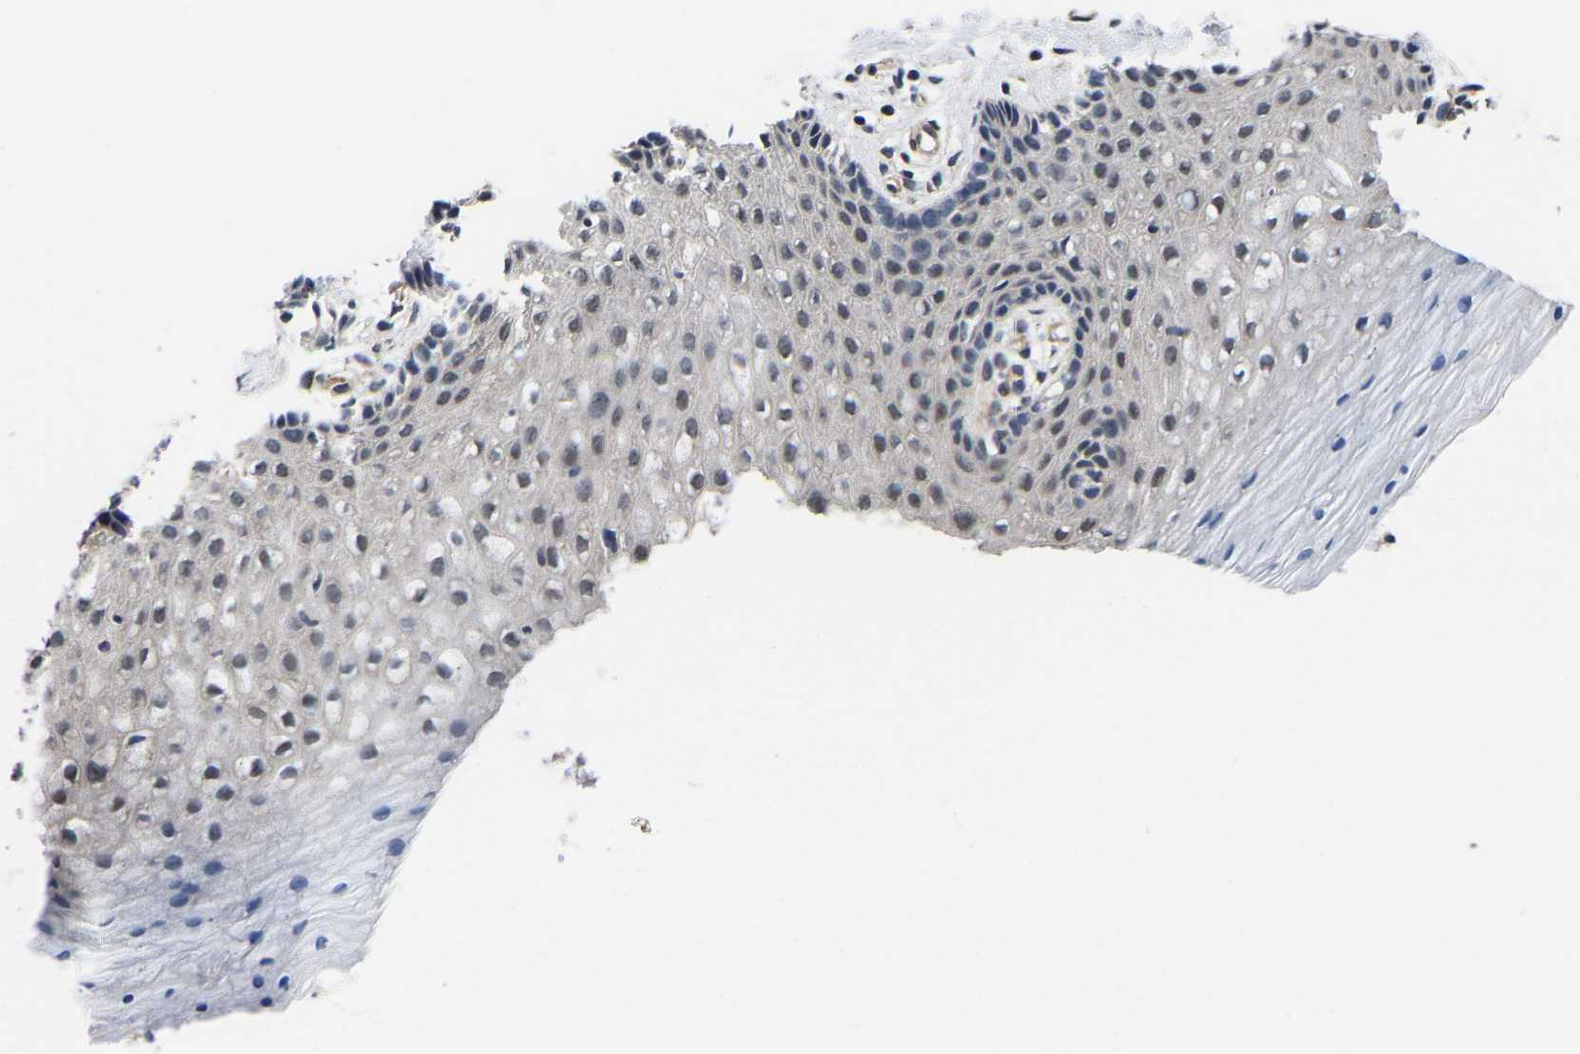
{"staining": {"intensity": "weak", "quantity": "<25%", "location": "nuclear"}, "tissue": "vagina", "cell_type": "Squamous epithelial cells", "image_type": "normal", "snomed": [{"axis": "morphology", "description": "Normal tissue, NOS"}, {"axis": "topography", "description": "Vagina"}], "caption": "Histopathology image shows no significant protein staining in squamous epithelial cells of unremarkable vagina.", "gene": "METTL16", "patient": {"sex": "female", "age": 32}}